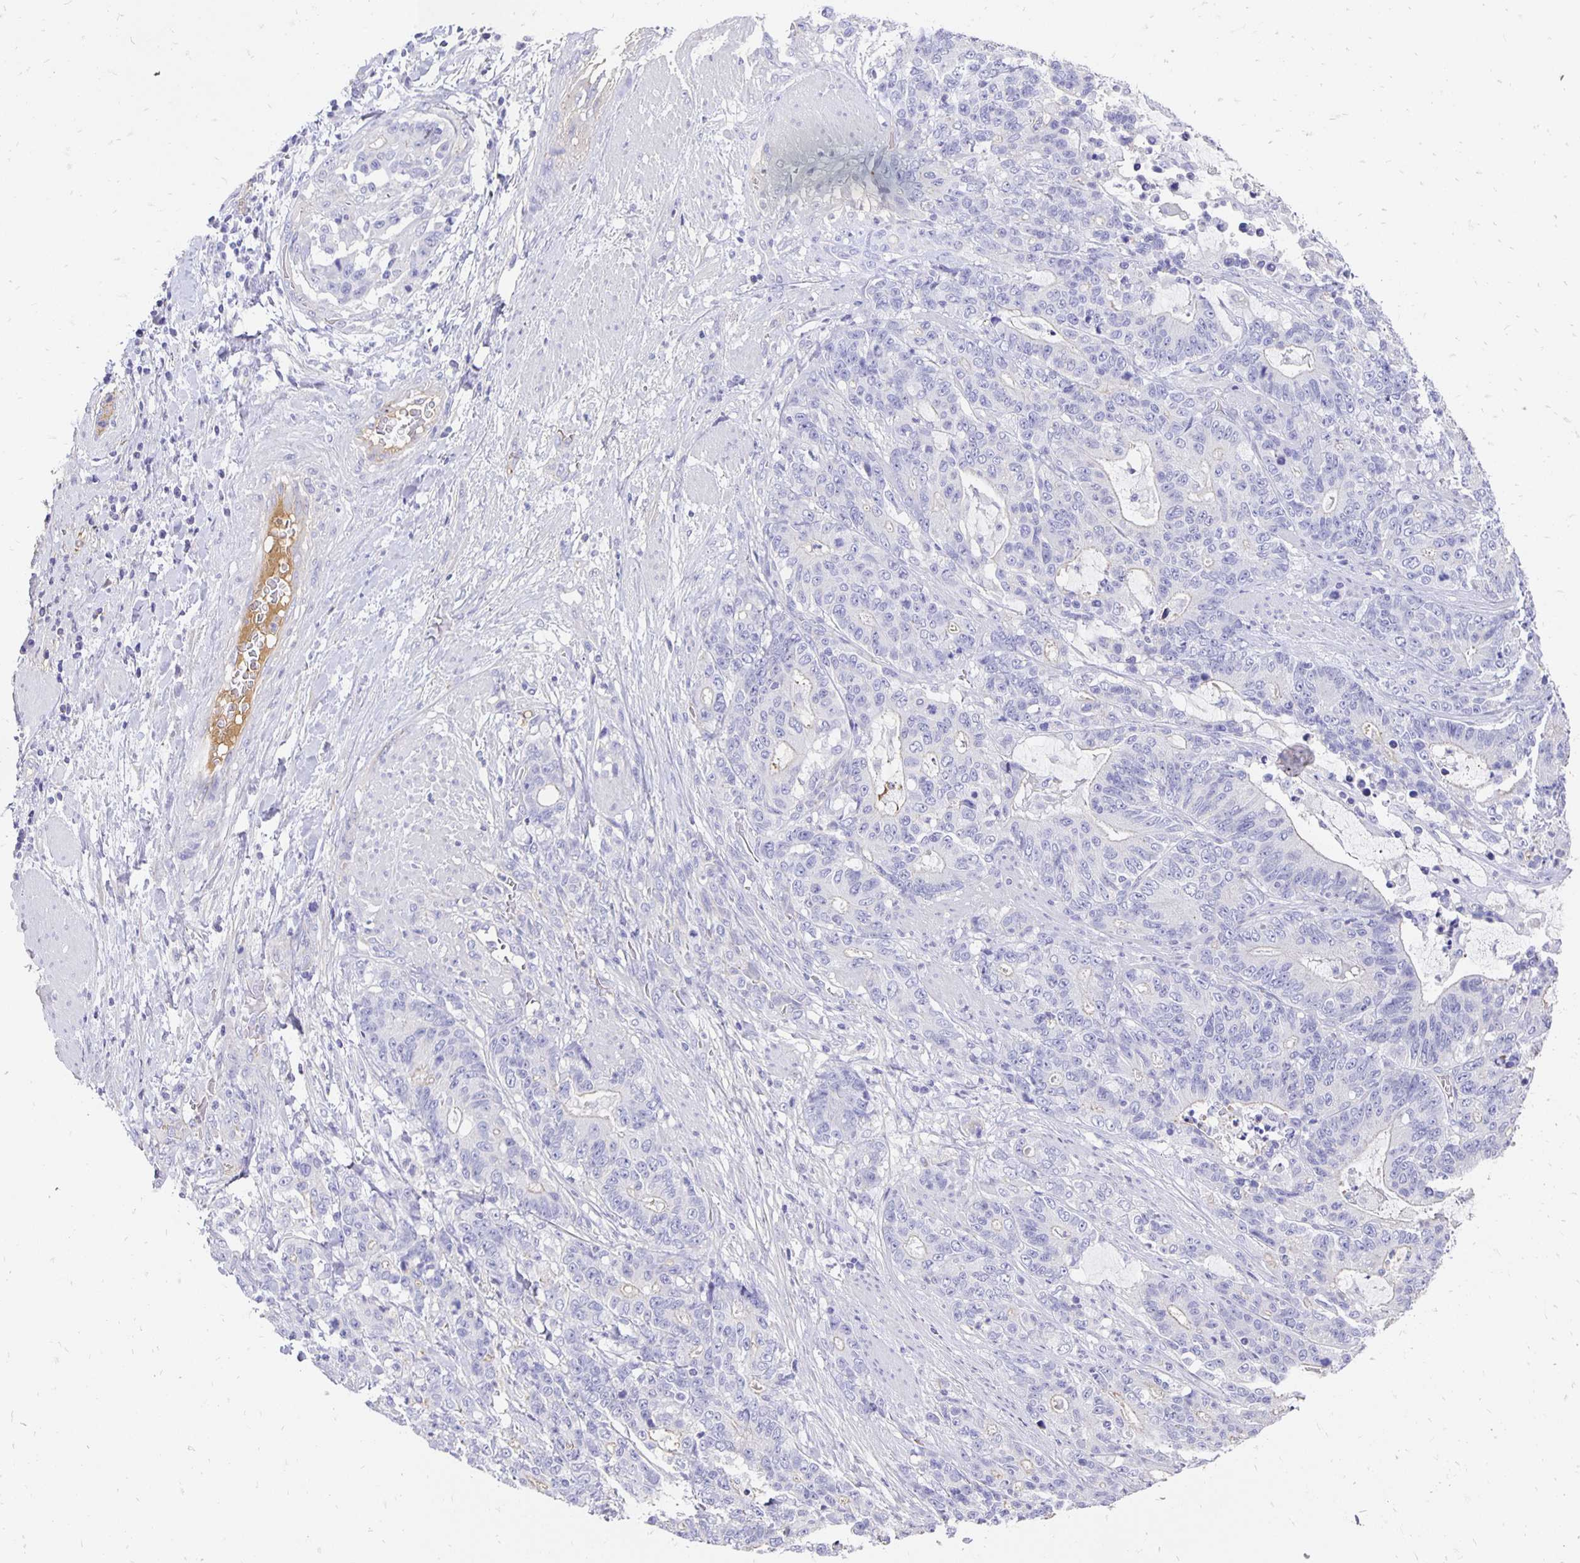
{"staining": {"intensity": "negative", "quantity": "none", "location": "none"}, "tissue": "stomach cancer", "cell_type": "Tumor cells", "image_type": "cancer", "snomed": [{"axis": "morphology", "description": "Normal tissue, NOS"}, {"axis": "morphology", "description": "Adenocarcinoma, NOS"}, {"axis": "topography", "description": "Stomach"}], "caption": "This is a micrograph of immunohistochemistry (IHC) staining of stomach cancer (adenocarcinoma), which shows no expression in tumor cells.", "gene": "APOB", "patient": {"sex": "female", "age": 64}}